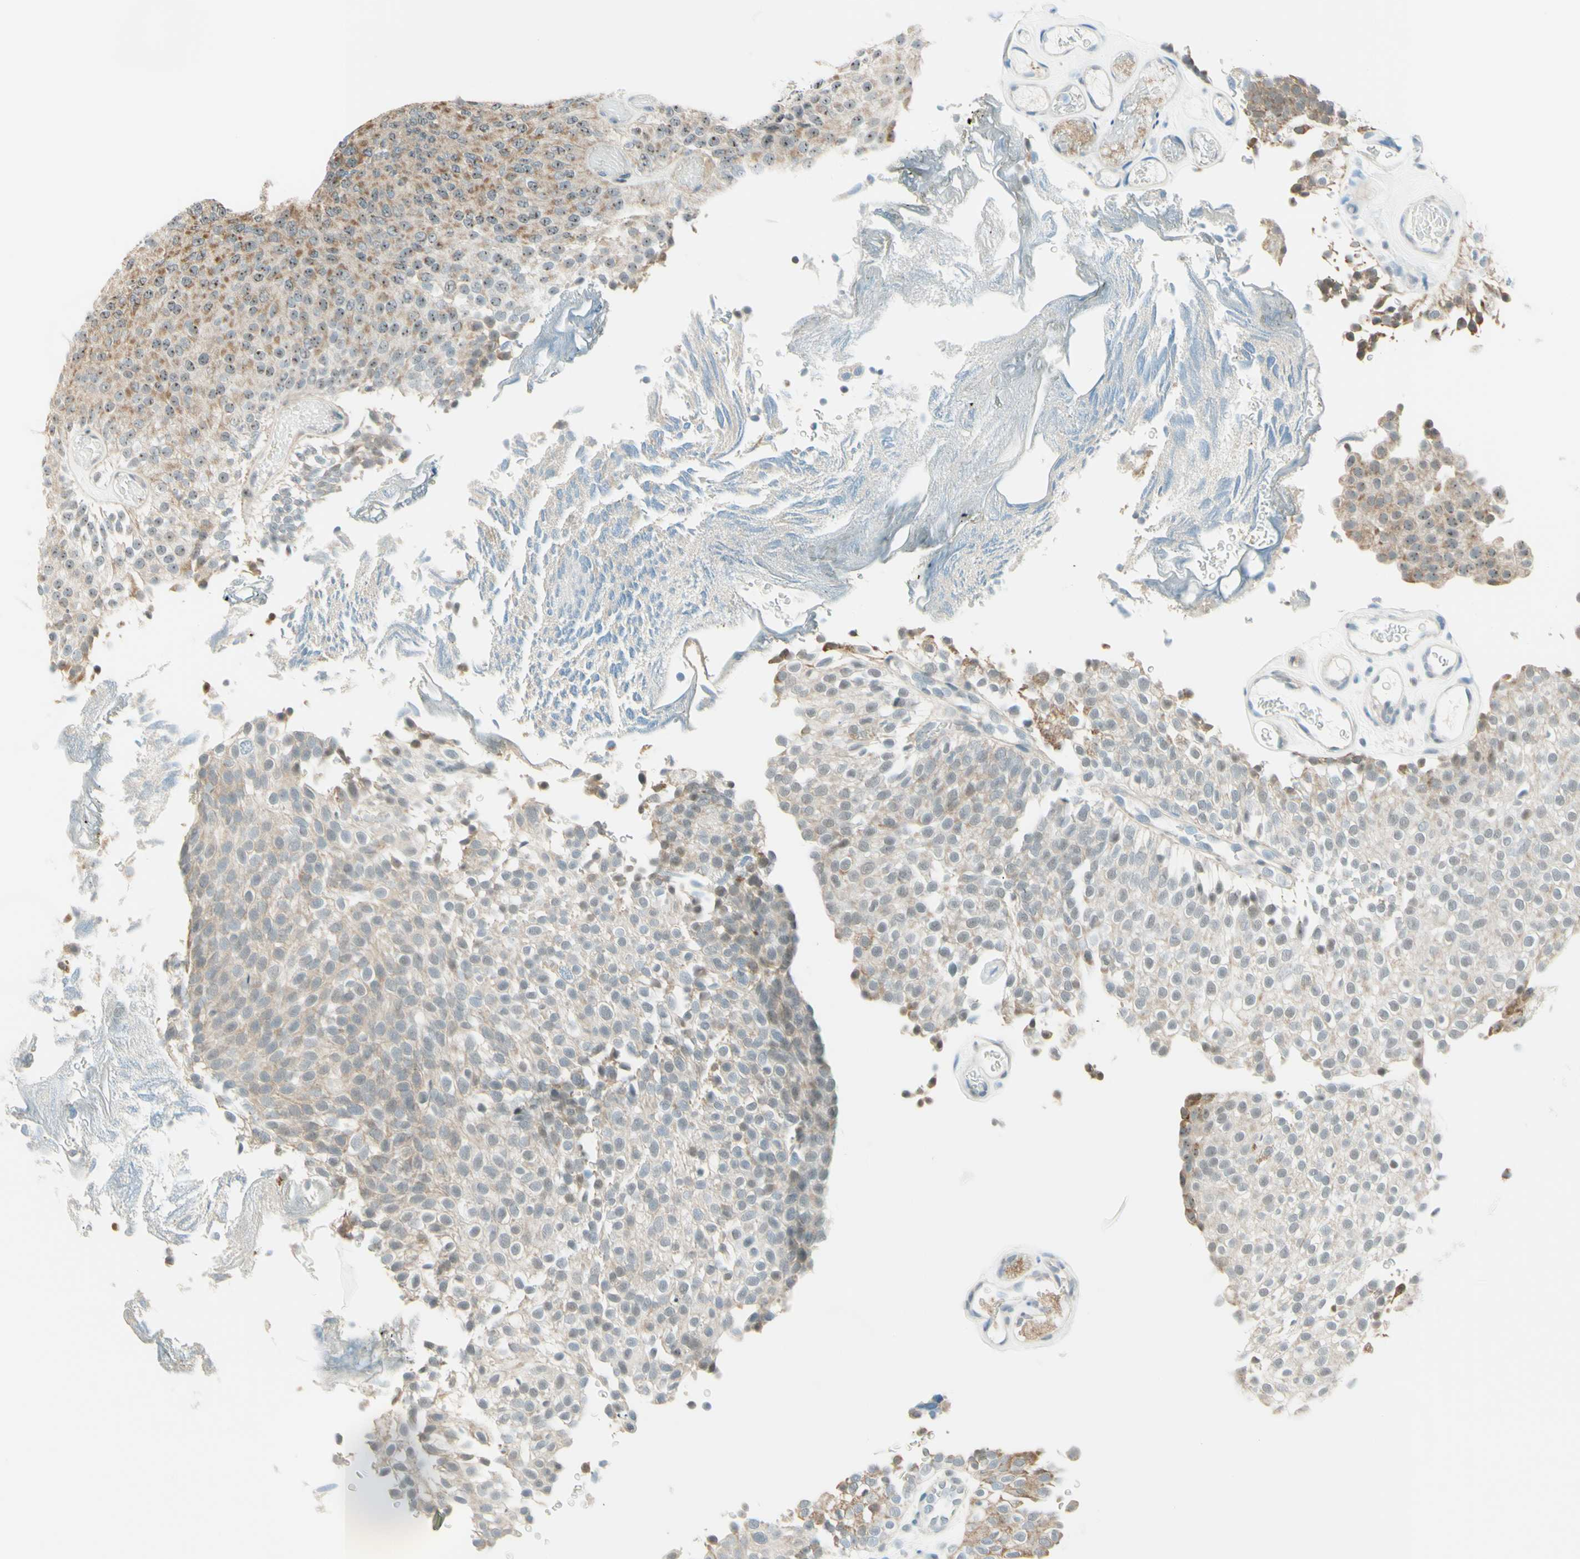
{"staining": {"intensity": "weak", "quantity": "25%-75%", "location": "cytoplasmic/membranous,nuclear"}, "tissue": "urothelial cancer", "cell_type": "Tumor cells", "image_type": "cancer", "snomed": [{"axis": "morphology", "description": "Urothelial carcinoma, Low grade"}, {"axis": "topography", "description": "Urinary bladder"}], "caption": "This is a photomicrograph of IHC staining of urothelial cancer, which shows weak expression in the cytoplasmic/membranous and nuclear of tumor cells.", "gene": "JPH1", "patient": {"sex": "male", "age": 78}}